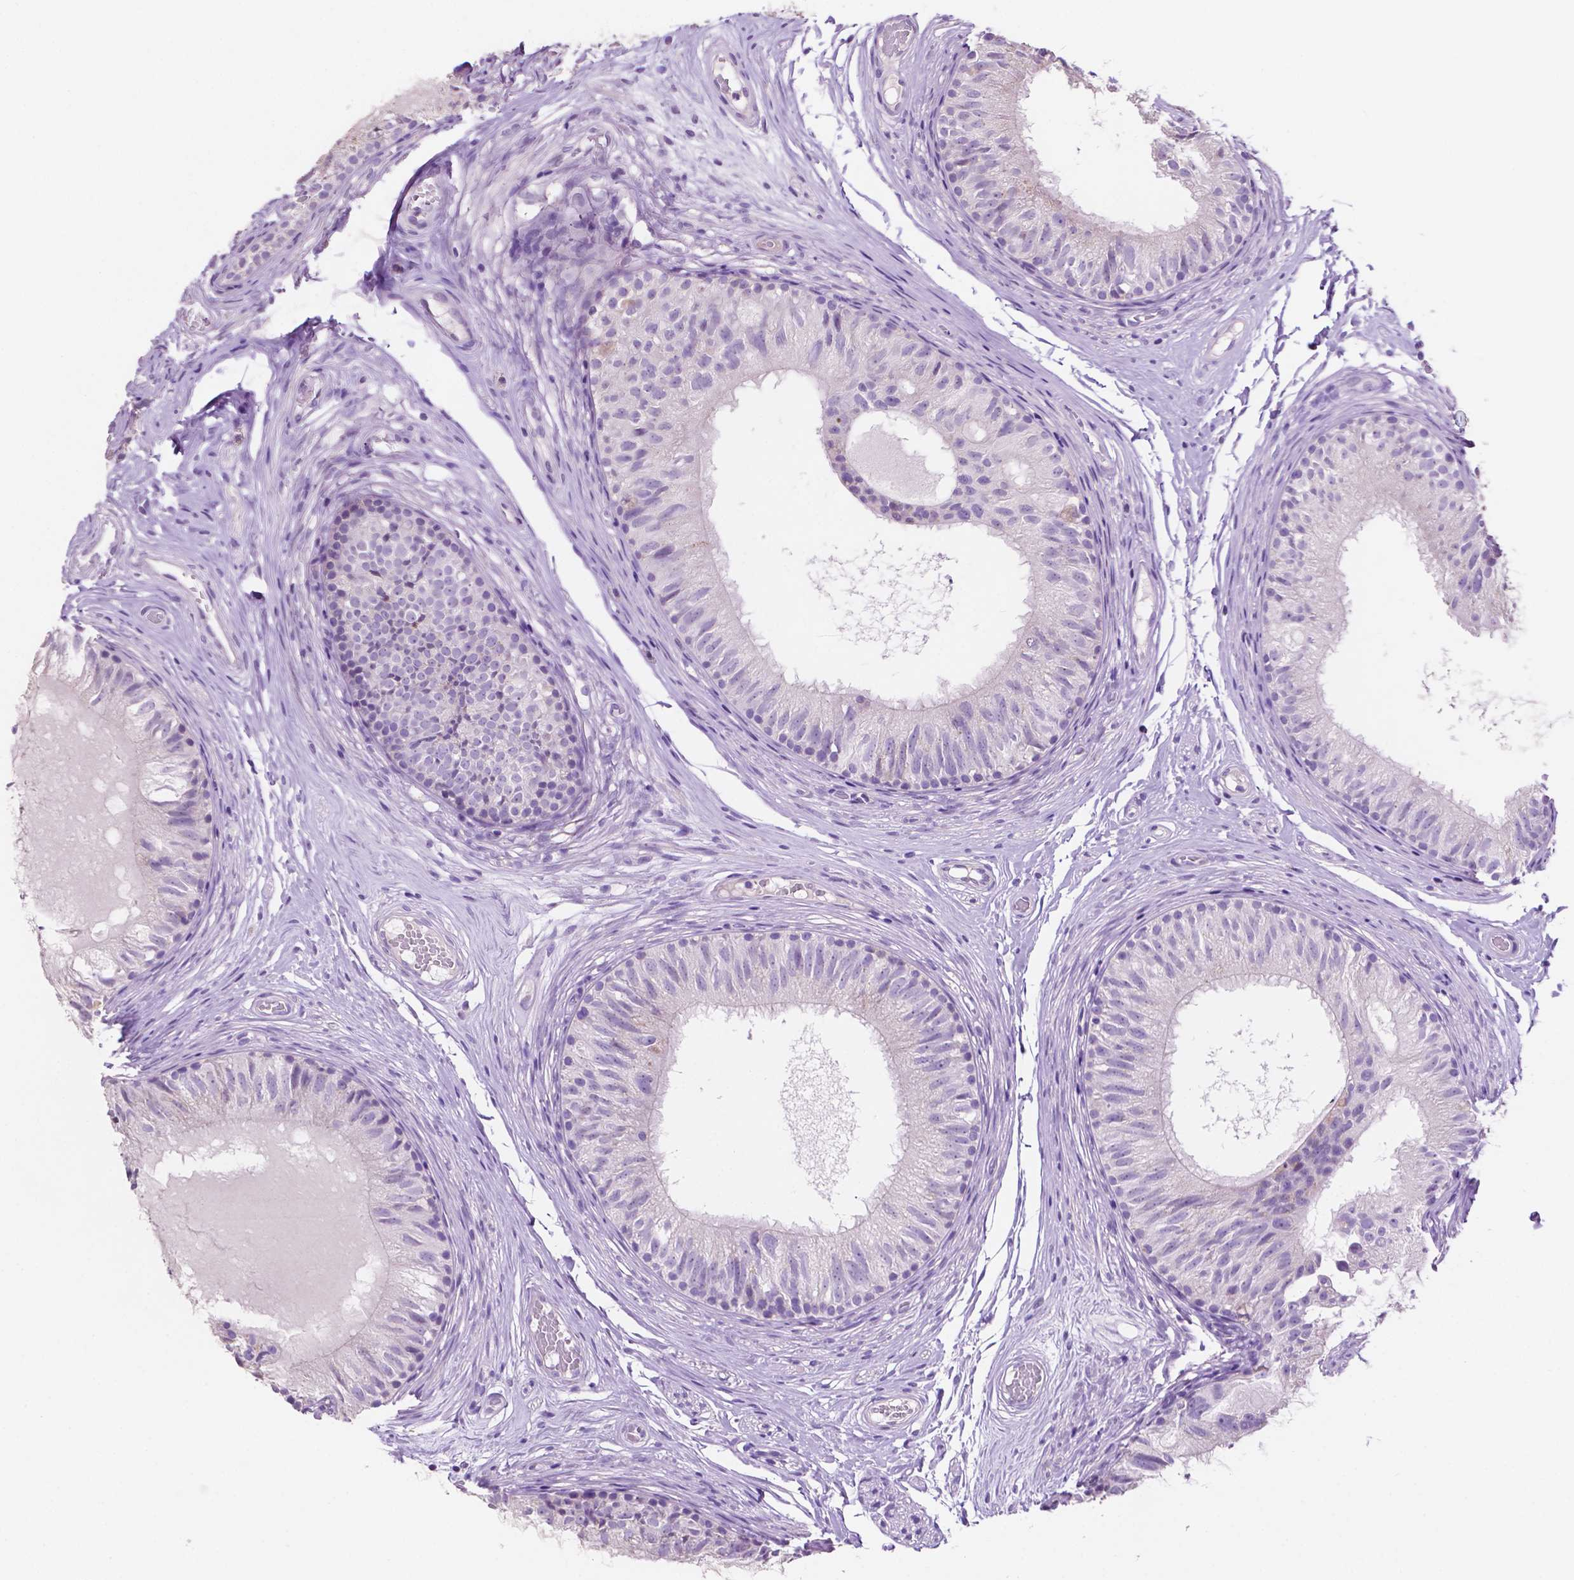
{"staining": {"intensity": "negative", "quantity": "none", "location": "none"}, "tissue": "epididymis", "cell_type": "Glandular cells", "image_type": "normal", "snomed": [{"axis": "morphology", "description": "Normal tissue, NOS"}, {"axis": "topography", "description": "Epididymis"}], "caption": "This histopathology image is of normal epididymis stained with immunohistochemistry to label a protein in brown with the nuclei are counter-stained blue. There is no positivity in glandular cells.", "gene": "CLDN17", "patient": {"sex": "male", "age": 29}}